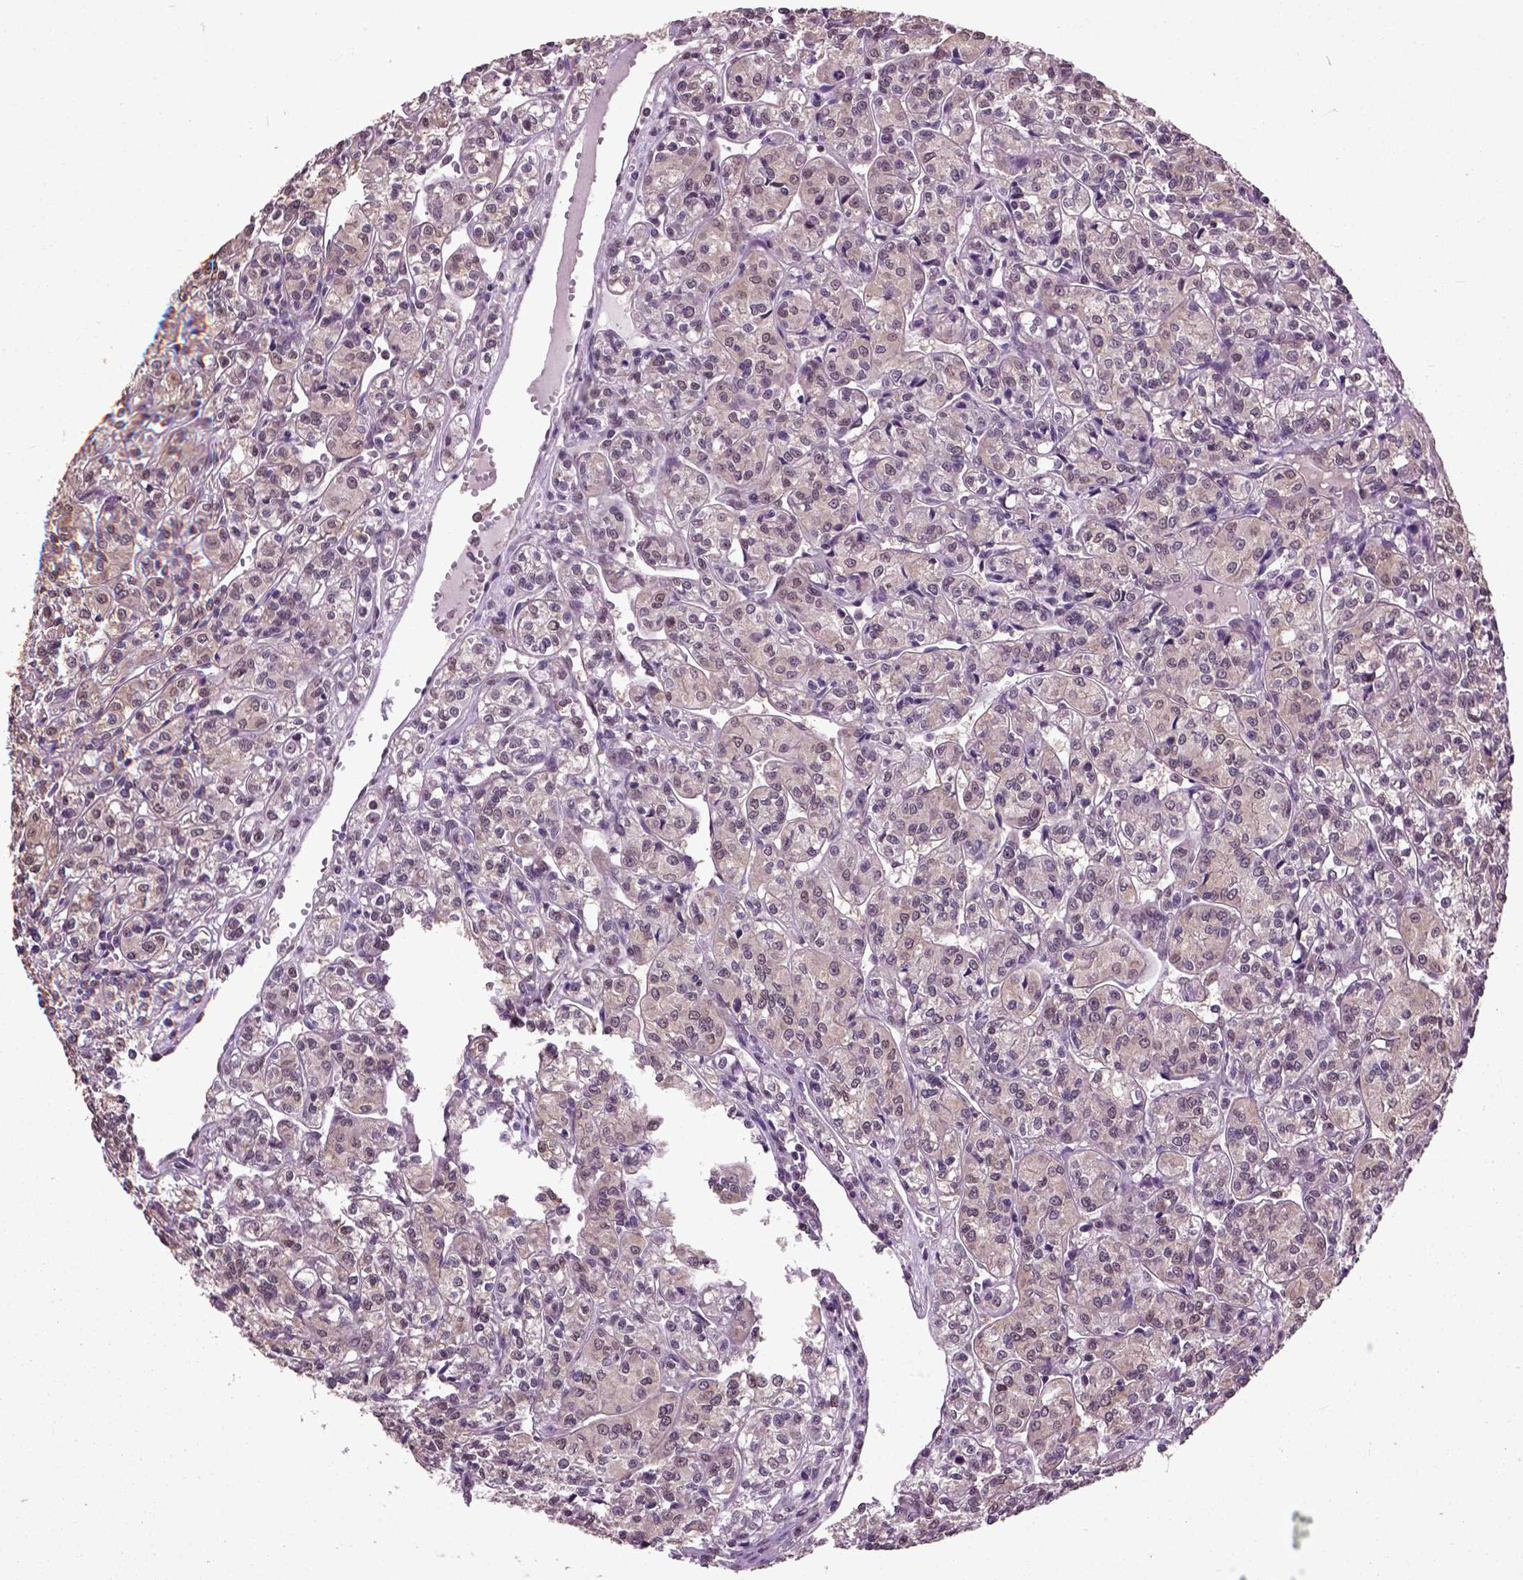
{"staining": {"intensity": "weak", "quantity": "<25%", "location": "cytoplasmic/membranous,nuclear"}, "tissue": "renal cancer", "cell_type": "Tumor cells", "image_type": "cancer", "snomed": [{"axis": "morphology", "description": "Adenocarcinoma, NOS"}, {"axis": "topography", "description": "Kidney"}], "caption": "High power microscopy photomicrograph of an immunohistochemistry (IHC) histopathology image of adenocarcinoma (renal), revealing no significant positivity in tumor cells.", "gene": "UBA3", "patient": {"sex": "male", "age": 36}}